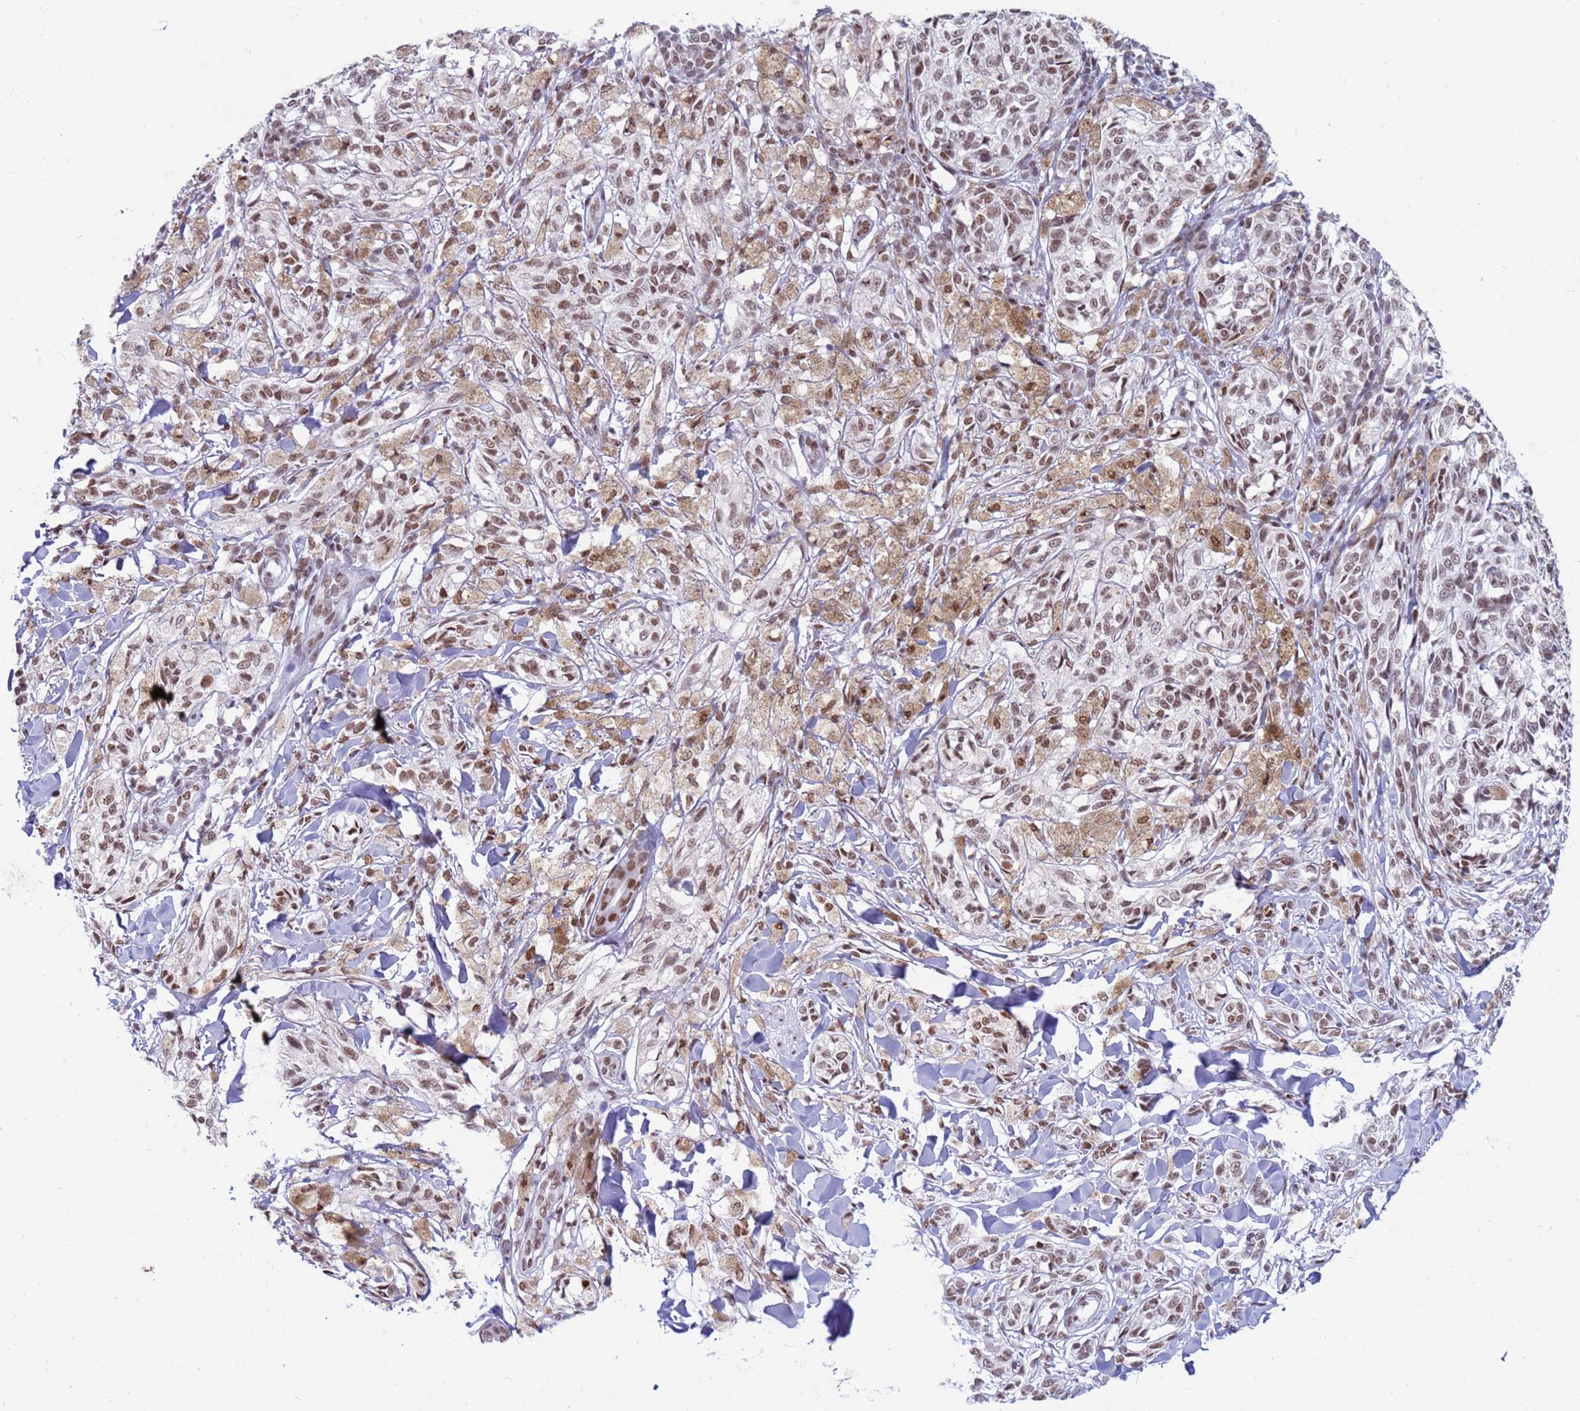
{"staining": {"intensity": "moderate", "quantity": ">75%", "location": "nuclear"}, "tissue": "melanoma", "cell_type": "Tumor cells", "image_type": "cancer", "snomed": [{"axis": "morphology", "description": "Malignant melanoma, NOS"}, {"axis": "topography", "description": "Skin of upper extremity"}], "caption": "Human malignant melanoma stained with a protein marker displays moderate staining in tumor cells.", "gene": "FAM170B", "patient": {"sex": "male", "age": 40}}